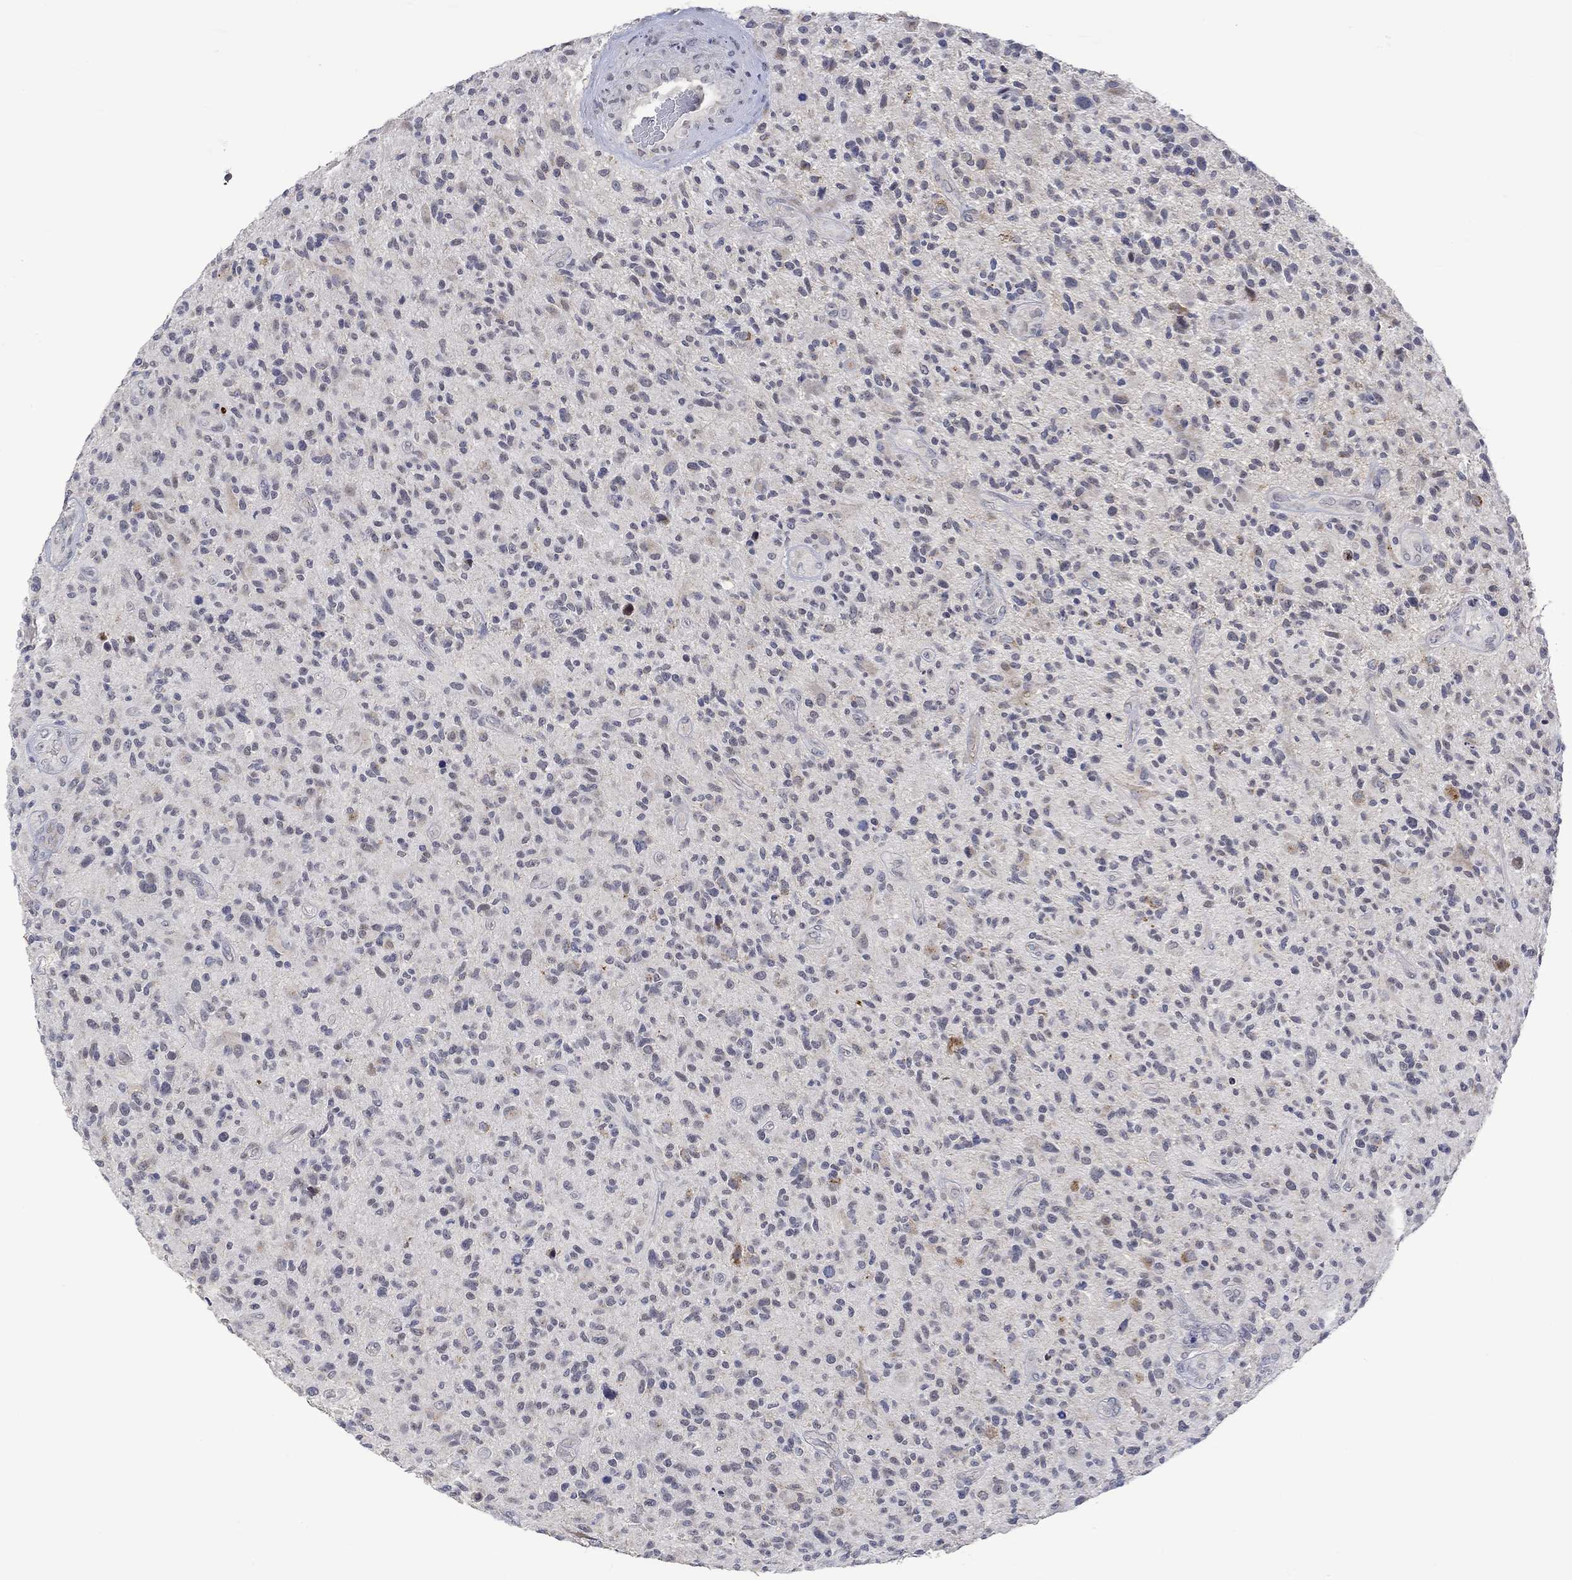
{"staining": {"intensity": "negative", "quantity": "none", "location": "none"}, "tissue": "glioma", "cell_type": "Tumor cells", "image_type": "cancer", "snomed": [{"axis": "morphology", "description": "Glioma, malignant, High grade"}, {"axis": "topography", "description": "Brain"}], "caption": "Micrograph shows no significant protein staining in tumor cells of glioma.", "gene": "SLC48A1", "patient": {"sex": "male", "age": 47}}